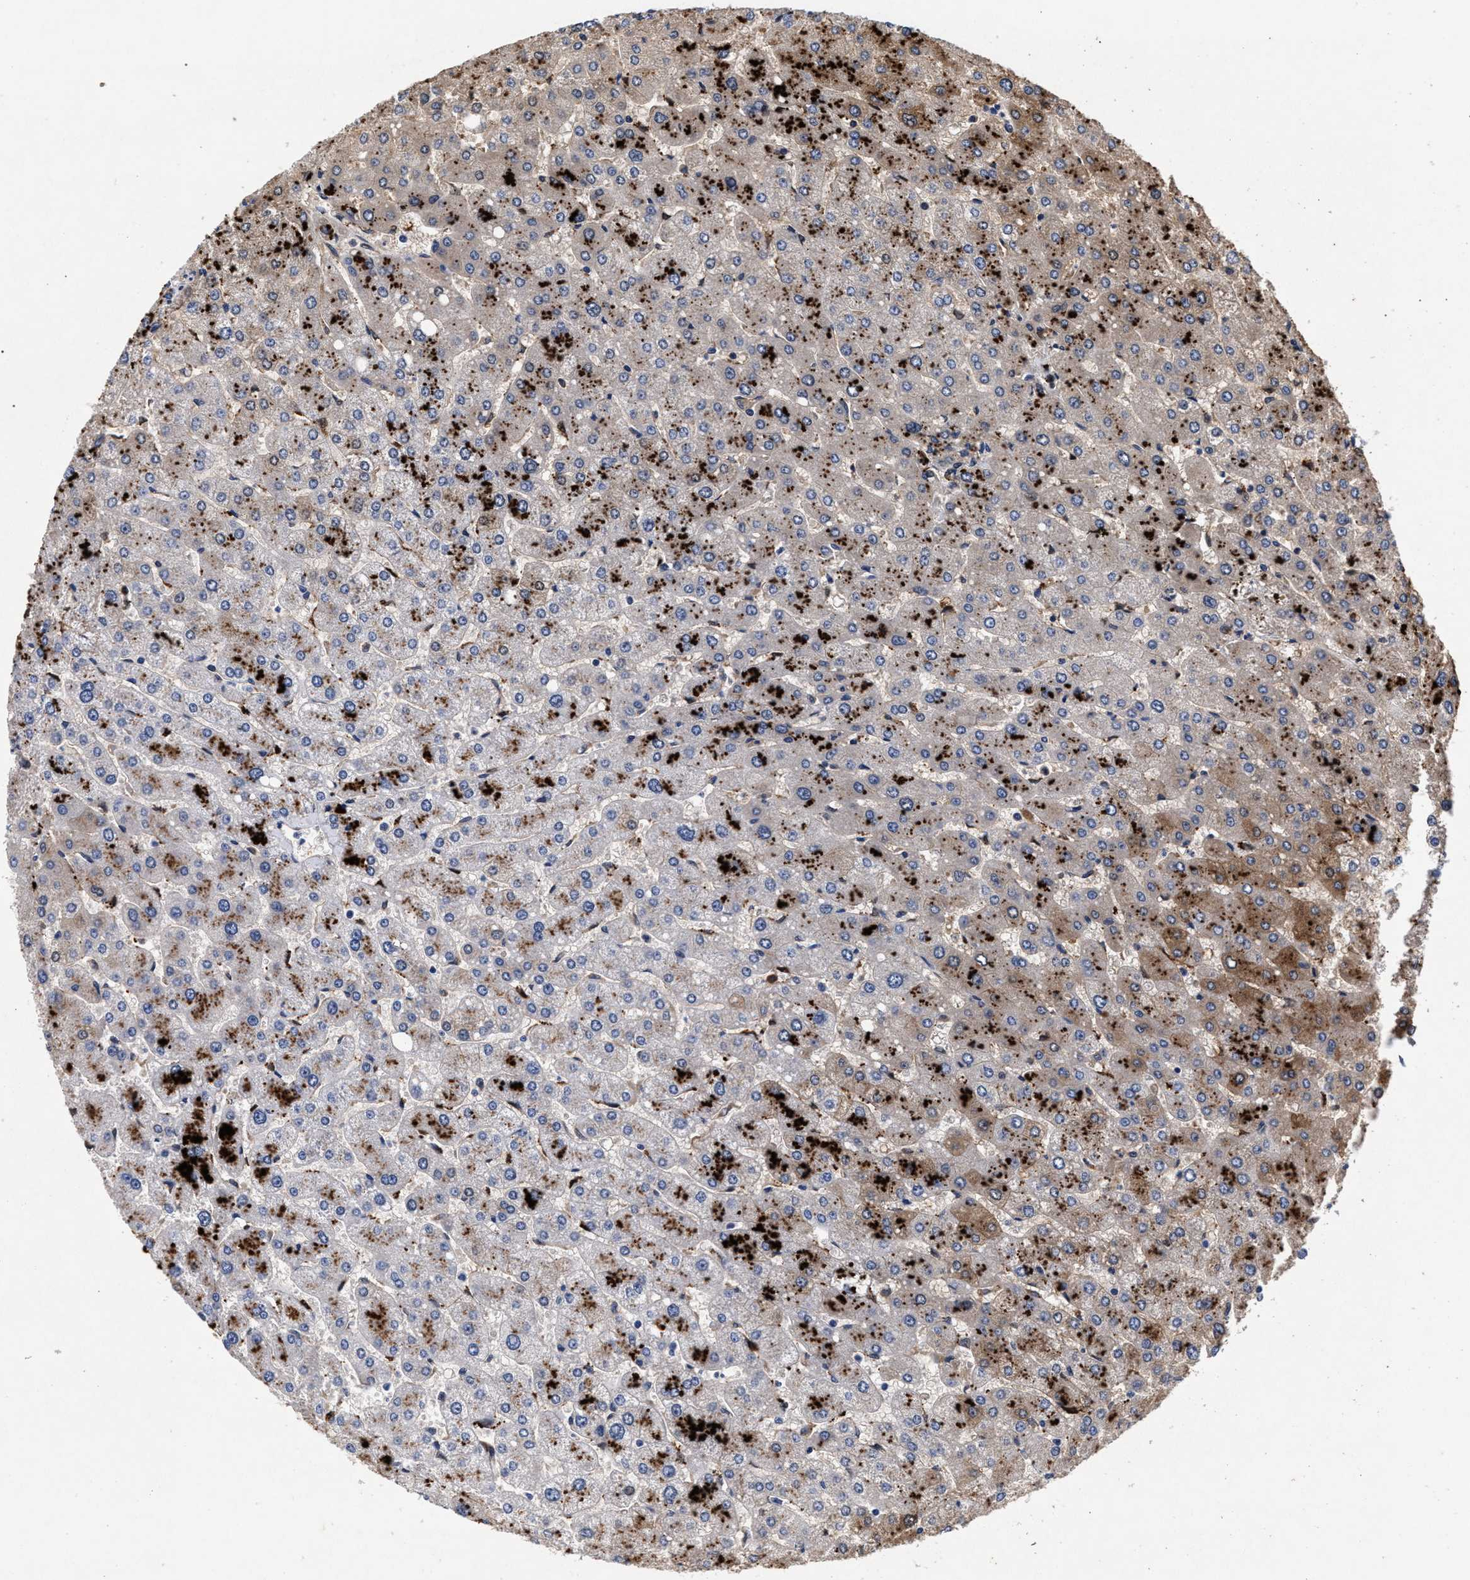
{"staining": {"intensity": "negative", "quantity": "none", "location": "none"}, "tissue": "liver", "cell_type": "Cholangiocytes", "image_type": "normal", "snomed": [{"axis": "morphology", "description": "Normal tissue, NOS"}, {"axis": "topography", "description": "Liver"}], "caption": "IHC histopathology image of unremarkable liver: liver stained with DAB demonstrates no significant protein staining in cholangiocytes. (DAB (3,3'-diaminobenzidine) immunohistochemistry (IHC) visualized using brightfield microscopy, high magnification).", "gene": "NEK7", "patient": {"sex": "male", "age": 55}}